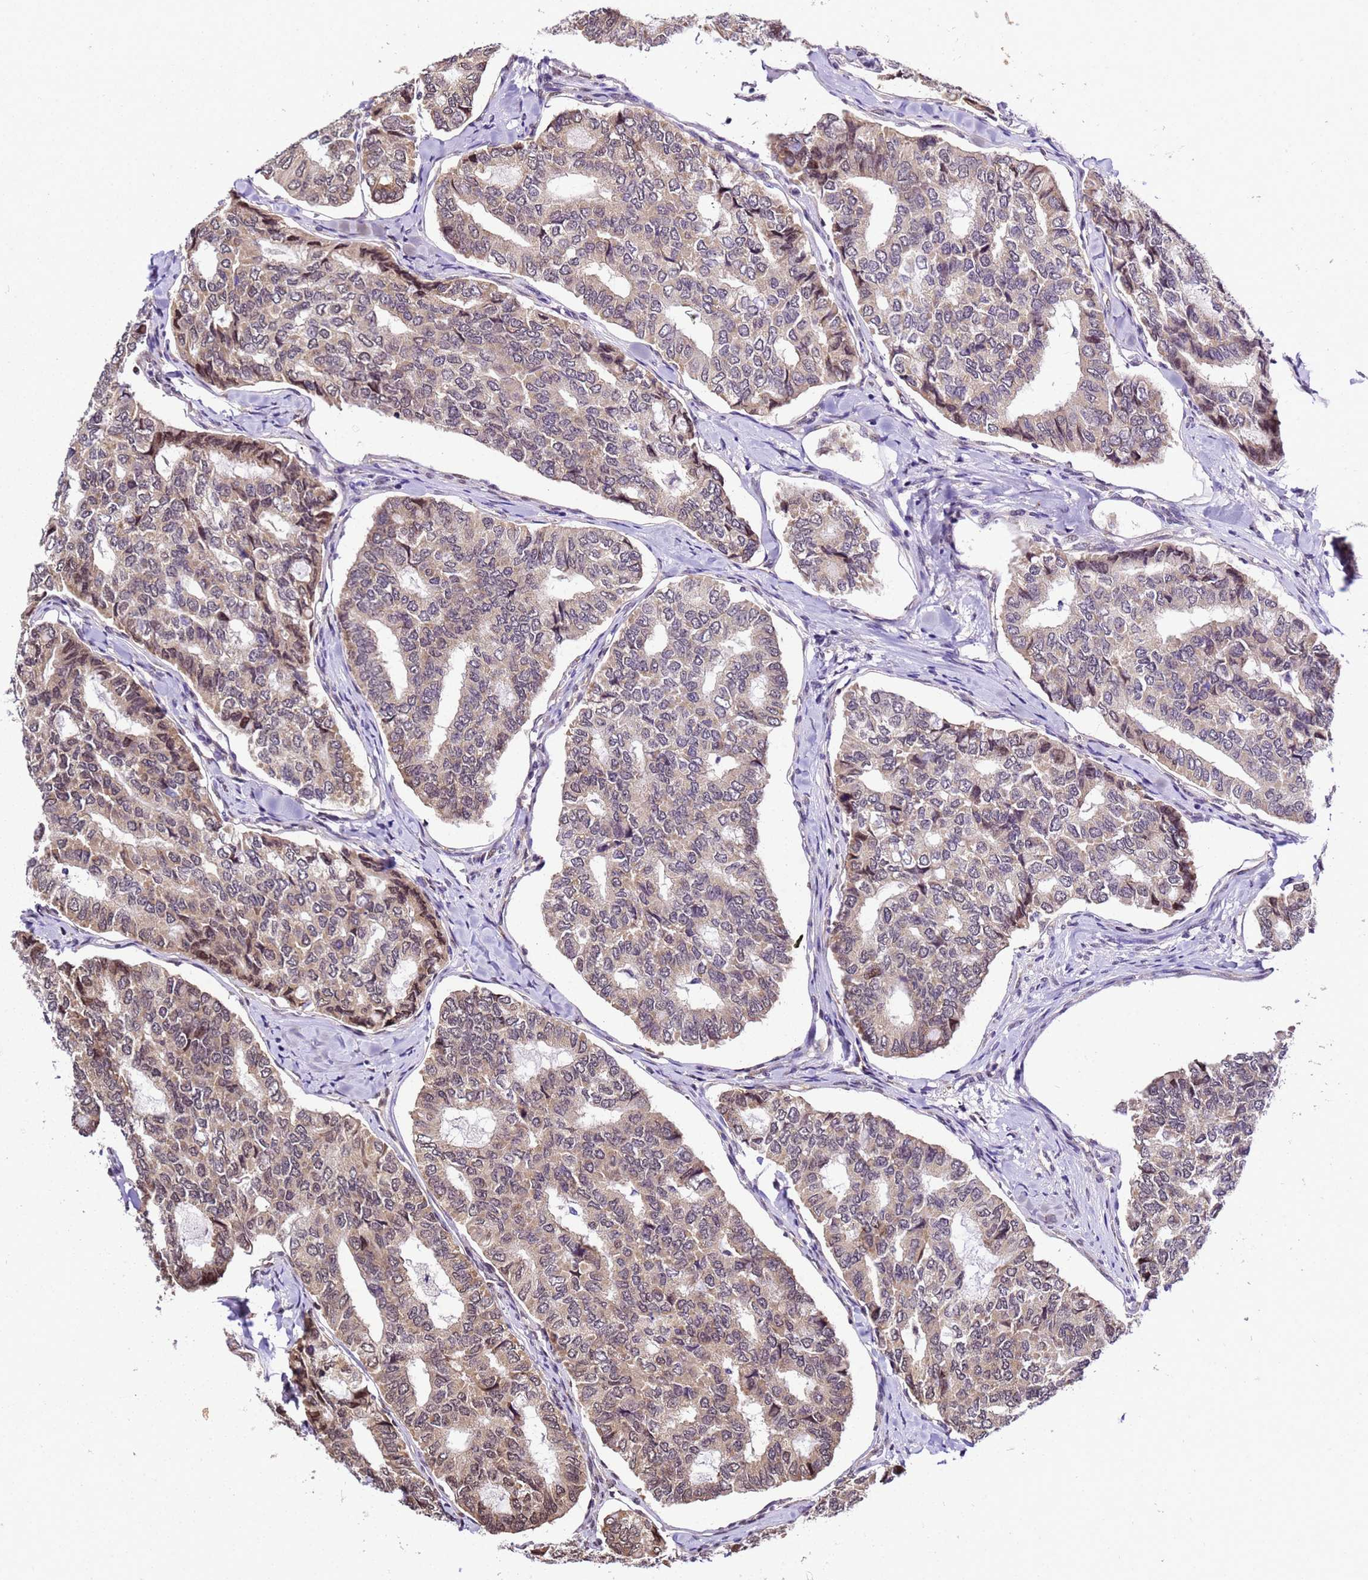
{"staining": {"intensity": "weak", "quantity": ">75%", "location": "cytoplasmic/membranous"}, "tissue": "thyroid cancer", "cell_type": "Tumor cells", "image_type": "cancer", "snomed": [{"axis": "morphology", "description": "Papillary adenocarcinoma, NOS"}, {"axis": "topography", "description": "Thyroid gland"}], "caption": "A brown stain labels weak cytoplasmic/membranous expression of a protein in human thyroid cancer (papillary adenocarcinoma) tumor cells.", "gene": "SMN1", "patient": {"sex": "female", "age": 35}}